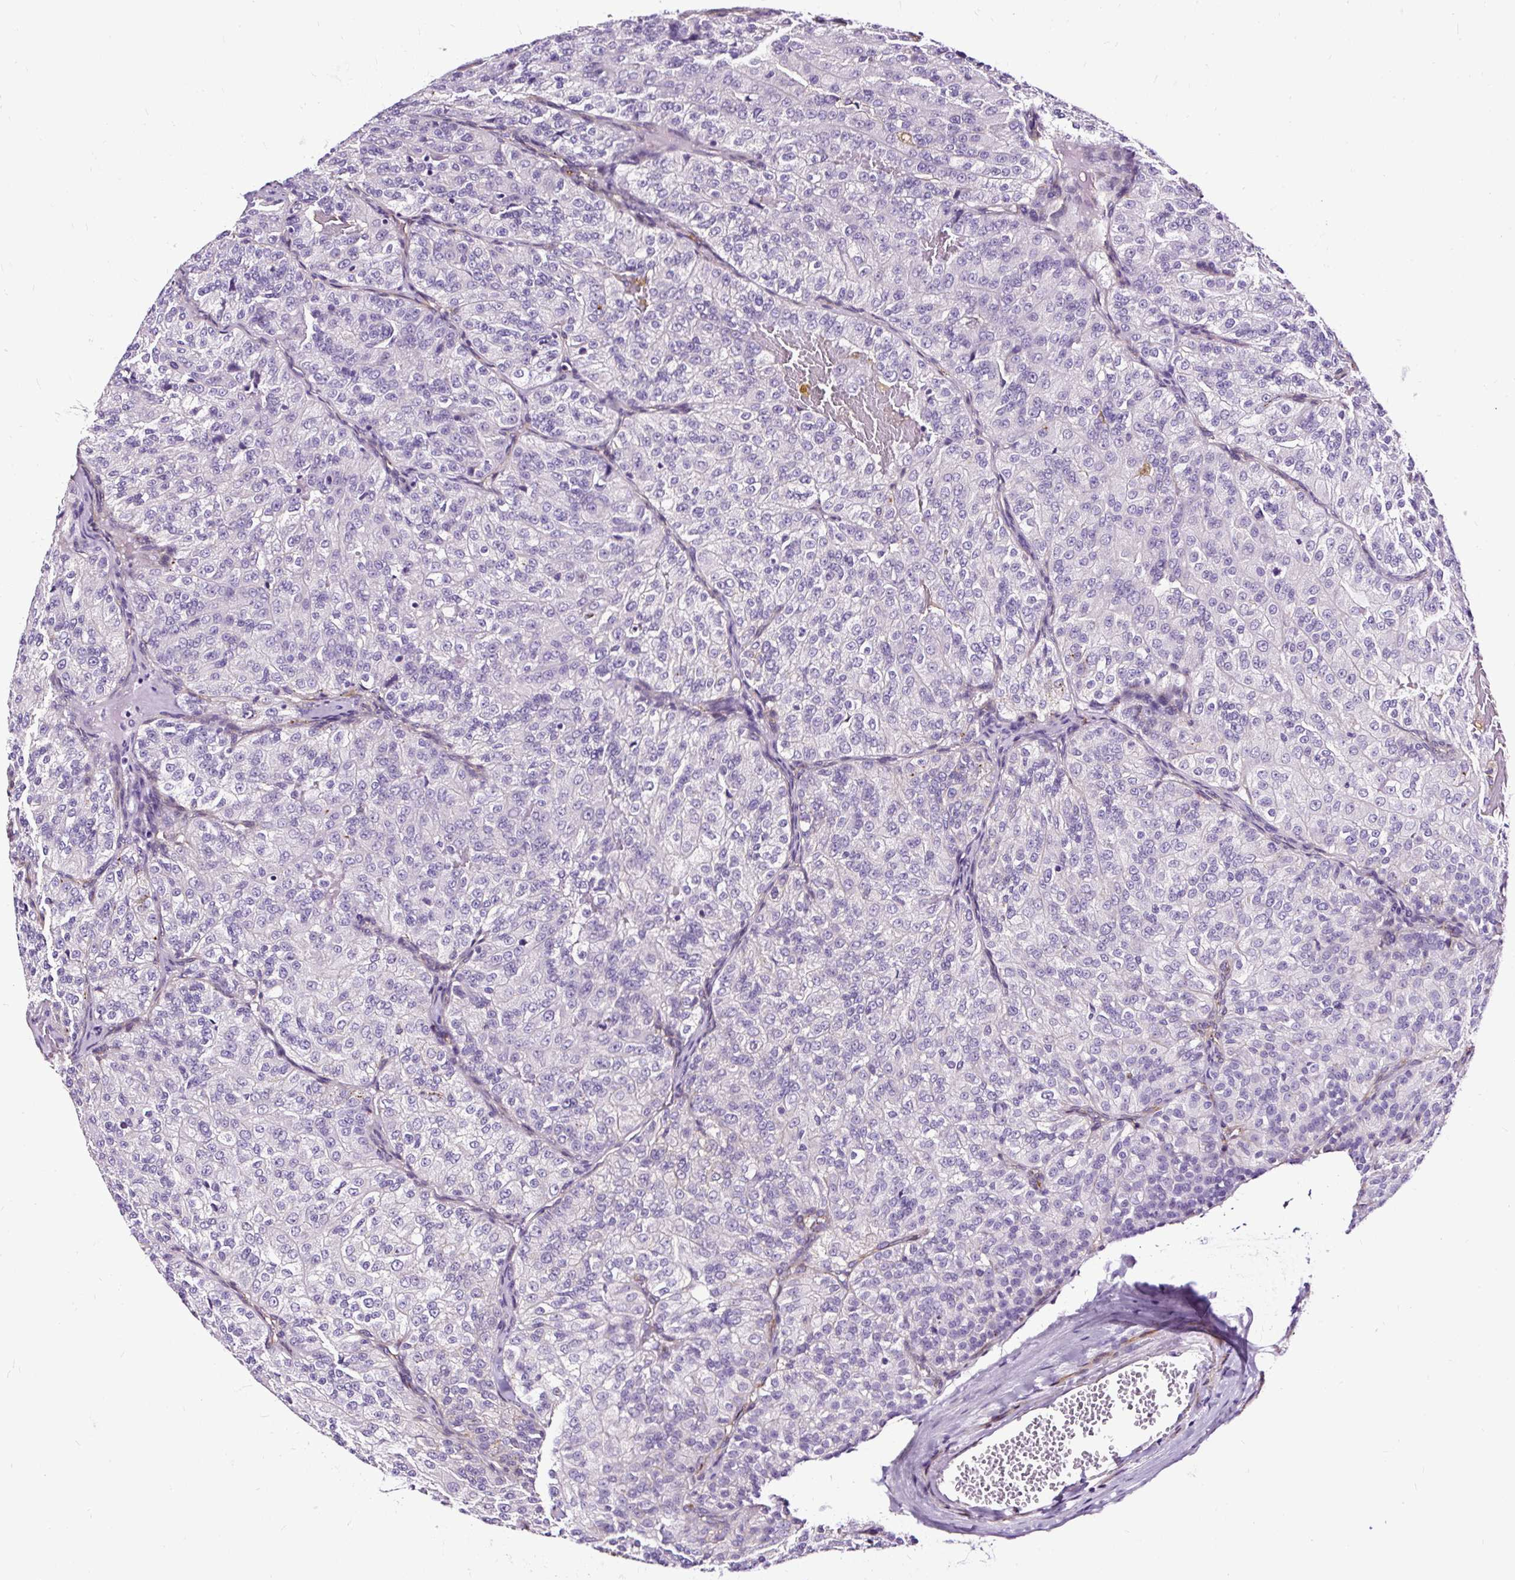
{"staining": {"intensity": "negative", "quantity": "none", "location": "none"}, "tissue": "renal cancer", "cell_type": "Tumor cells", "image_type": "cancer", "snomed": [{"axis": "morphology", "description": "Adenocarcinoma, NOS"}, {"axis": "topography", "description": "Kidney"}], "caption": "There is no significant staining in tumor cells of renal cancer (adenocarcinoma).", "gene": "SLC7A8", "patient": {"sex": "female", "age": 63}}